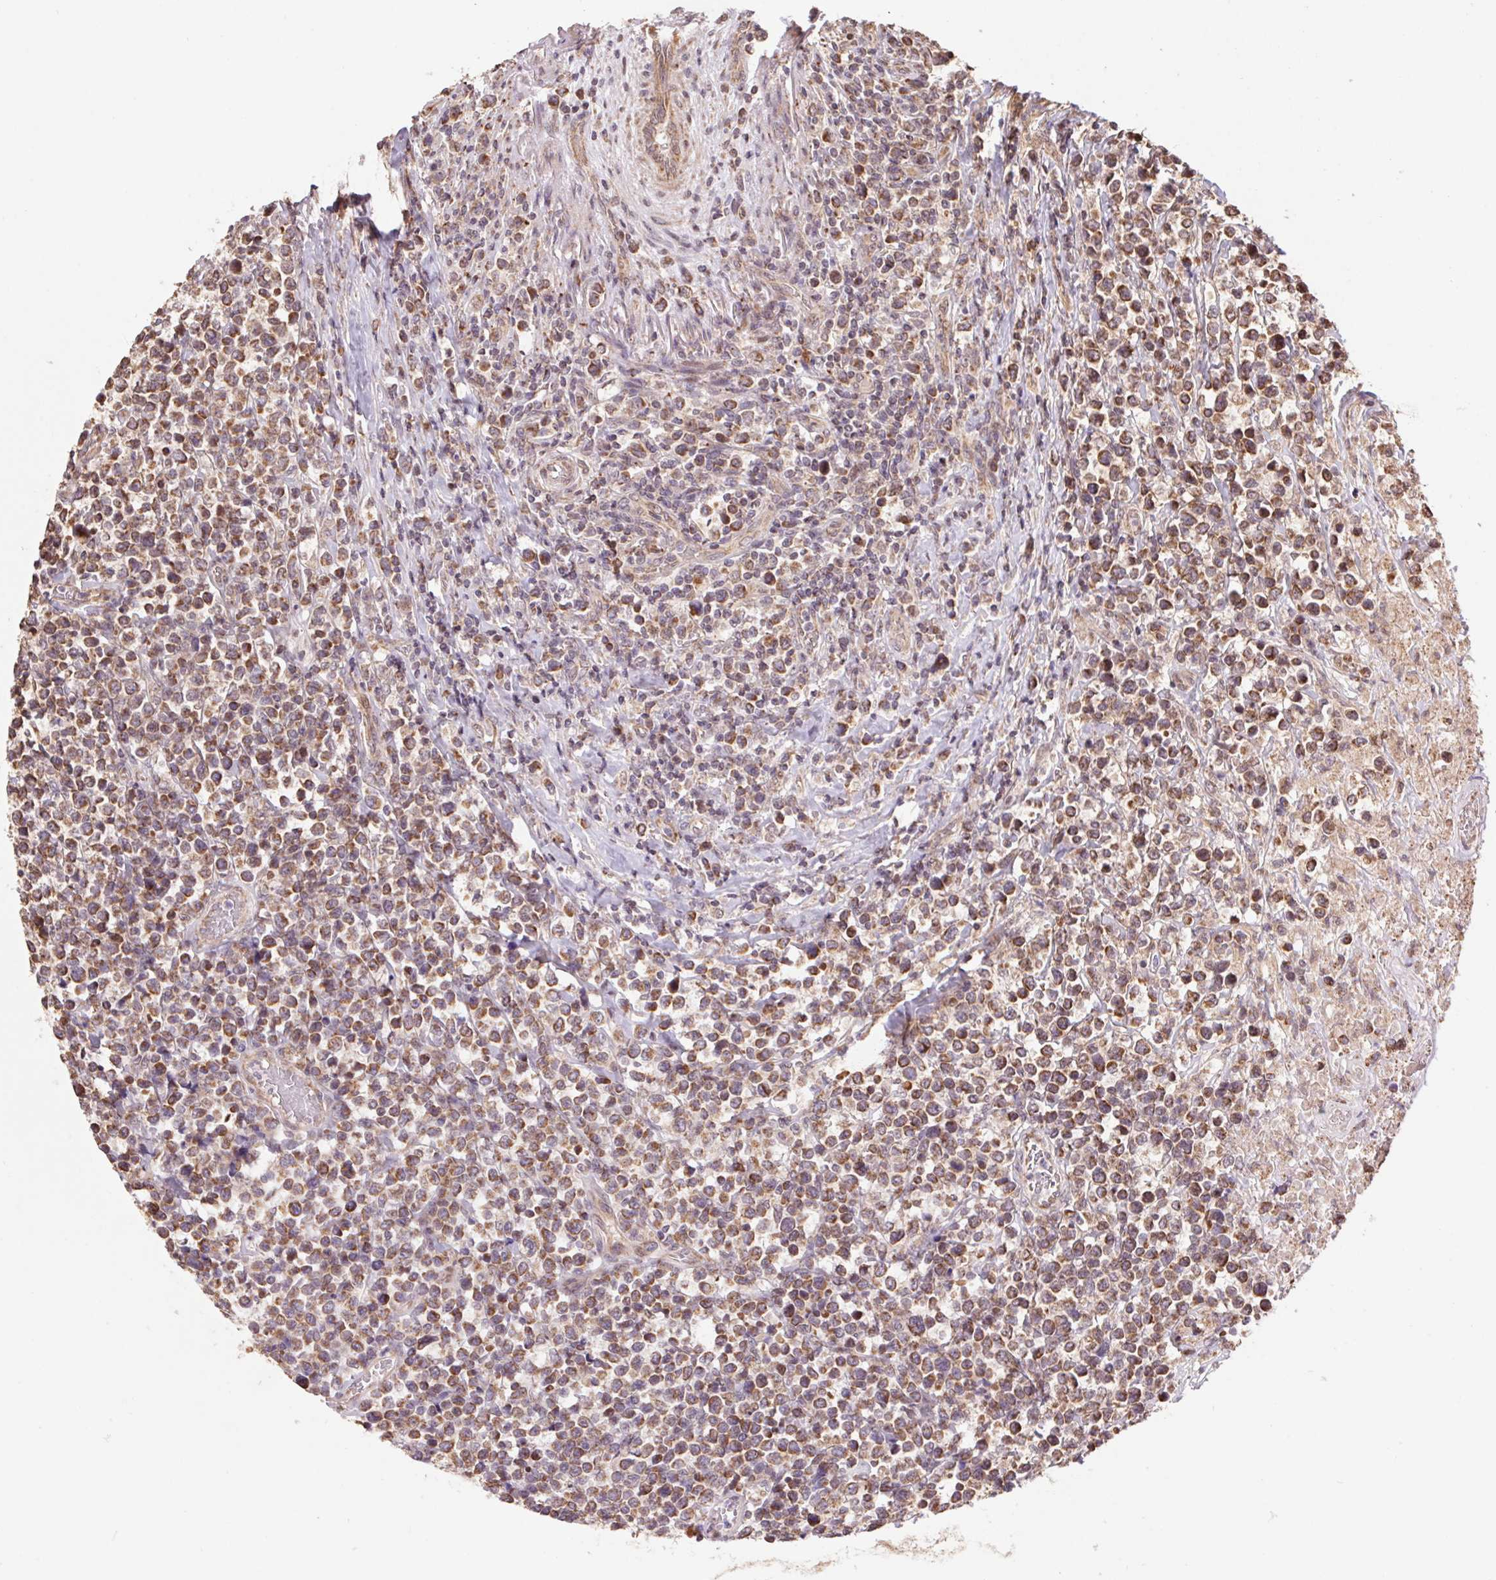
{"staining": {"intensity": "moderate", "quantity": ">75%", "location": "cytoplasmic/membranous"}, "tissue": "lymphoma", "cell_type": "Tumor cells", "image_type": "cancer", "snomed": [{"axis": "morphology", "description": "Malignant lymphoma, non-Hodgkin's type, High grade"}, {"axis": "topography", "description": "Soft tissue"}], "caption": "Human lymphoma stained with a brown dye shows moderate cytoplasmic/membranous positive staining in about >75% of tumor cells.", "gene": "PDHA1", "patient": {"sex": "female", "age": 56}}